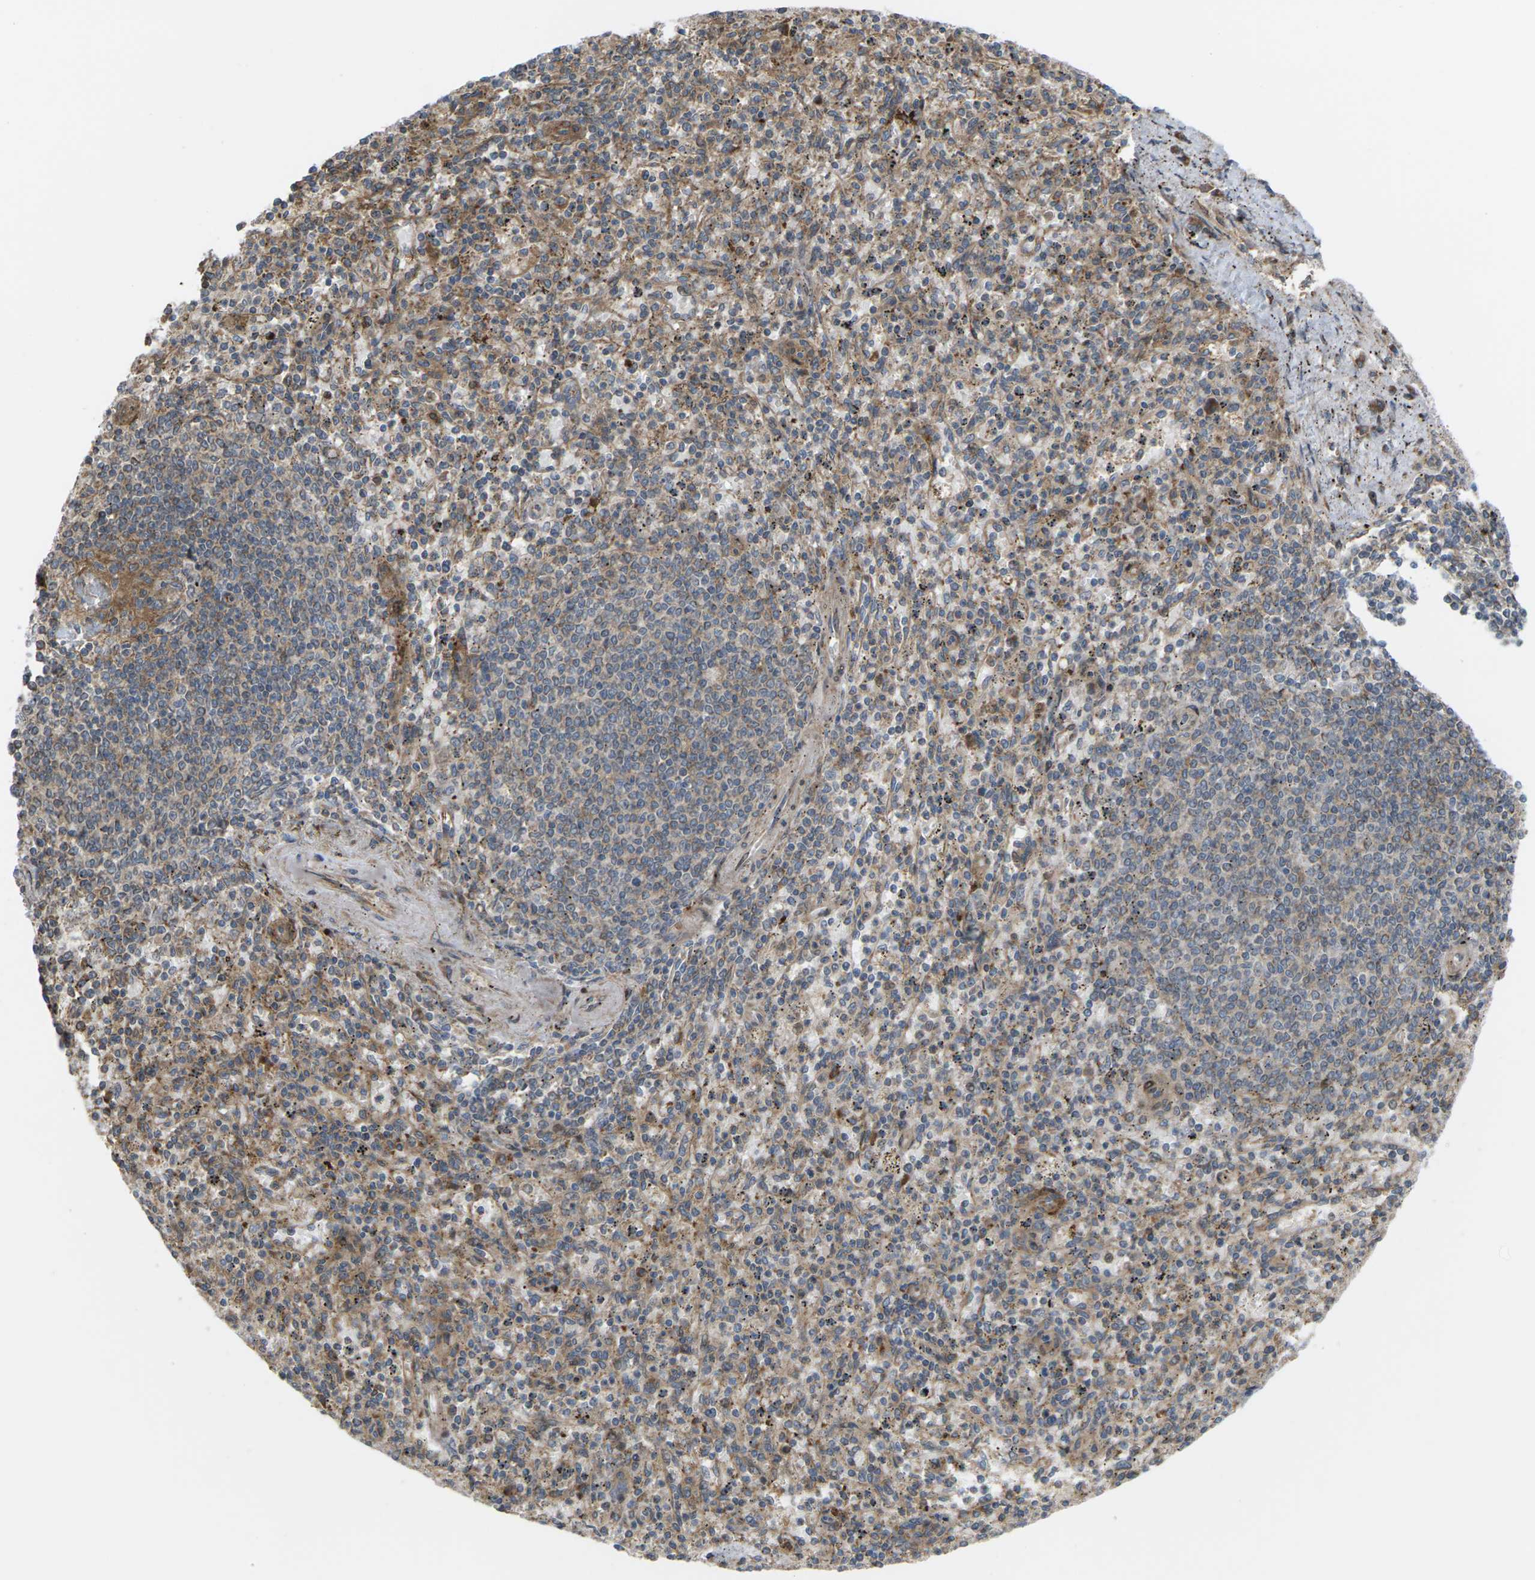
{"staining": {"intensity": "moderate", "quantity": "25%-75%", "location": "cytoplasmic/membranous"}, "tissue": "spleen", "cell_type": "Cells in red pulp", "image_type": "normal", "snomed": [{"axis": "morphology", "description": "Normal tissue, NOS"}, {"axis": "topography", "description": "Spleen"}], "caption": "This photomicrograph demonstrates immunohistochemistry staining of benign spleen, with medium moderate cytoplasmic/membranous positivity in approximately 25%-75% of cells in red pulp.", "gene": "ROBO1", "patient": {"sex": "male", "age": 72}}